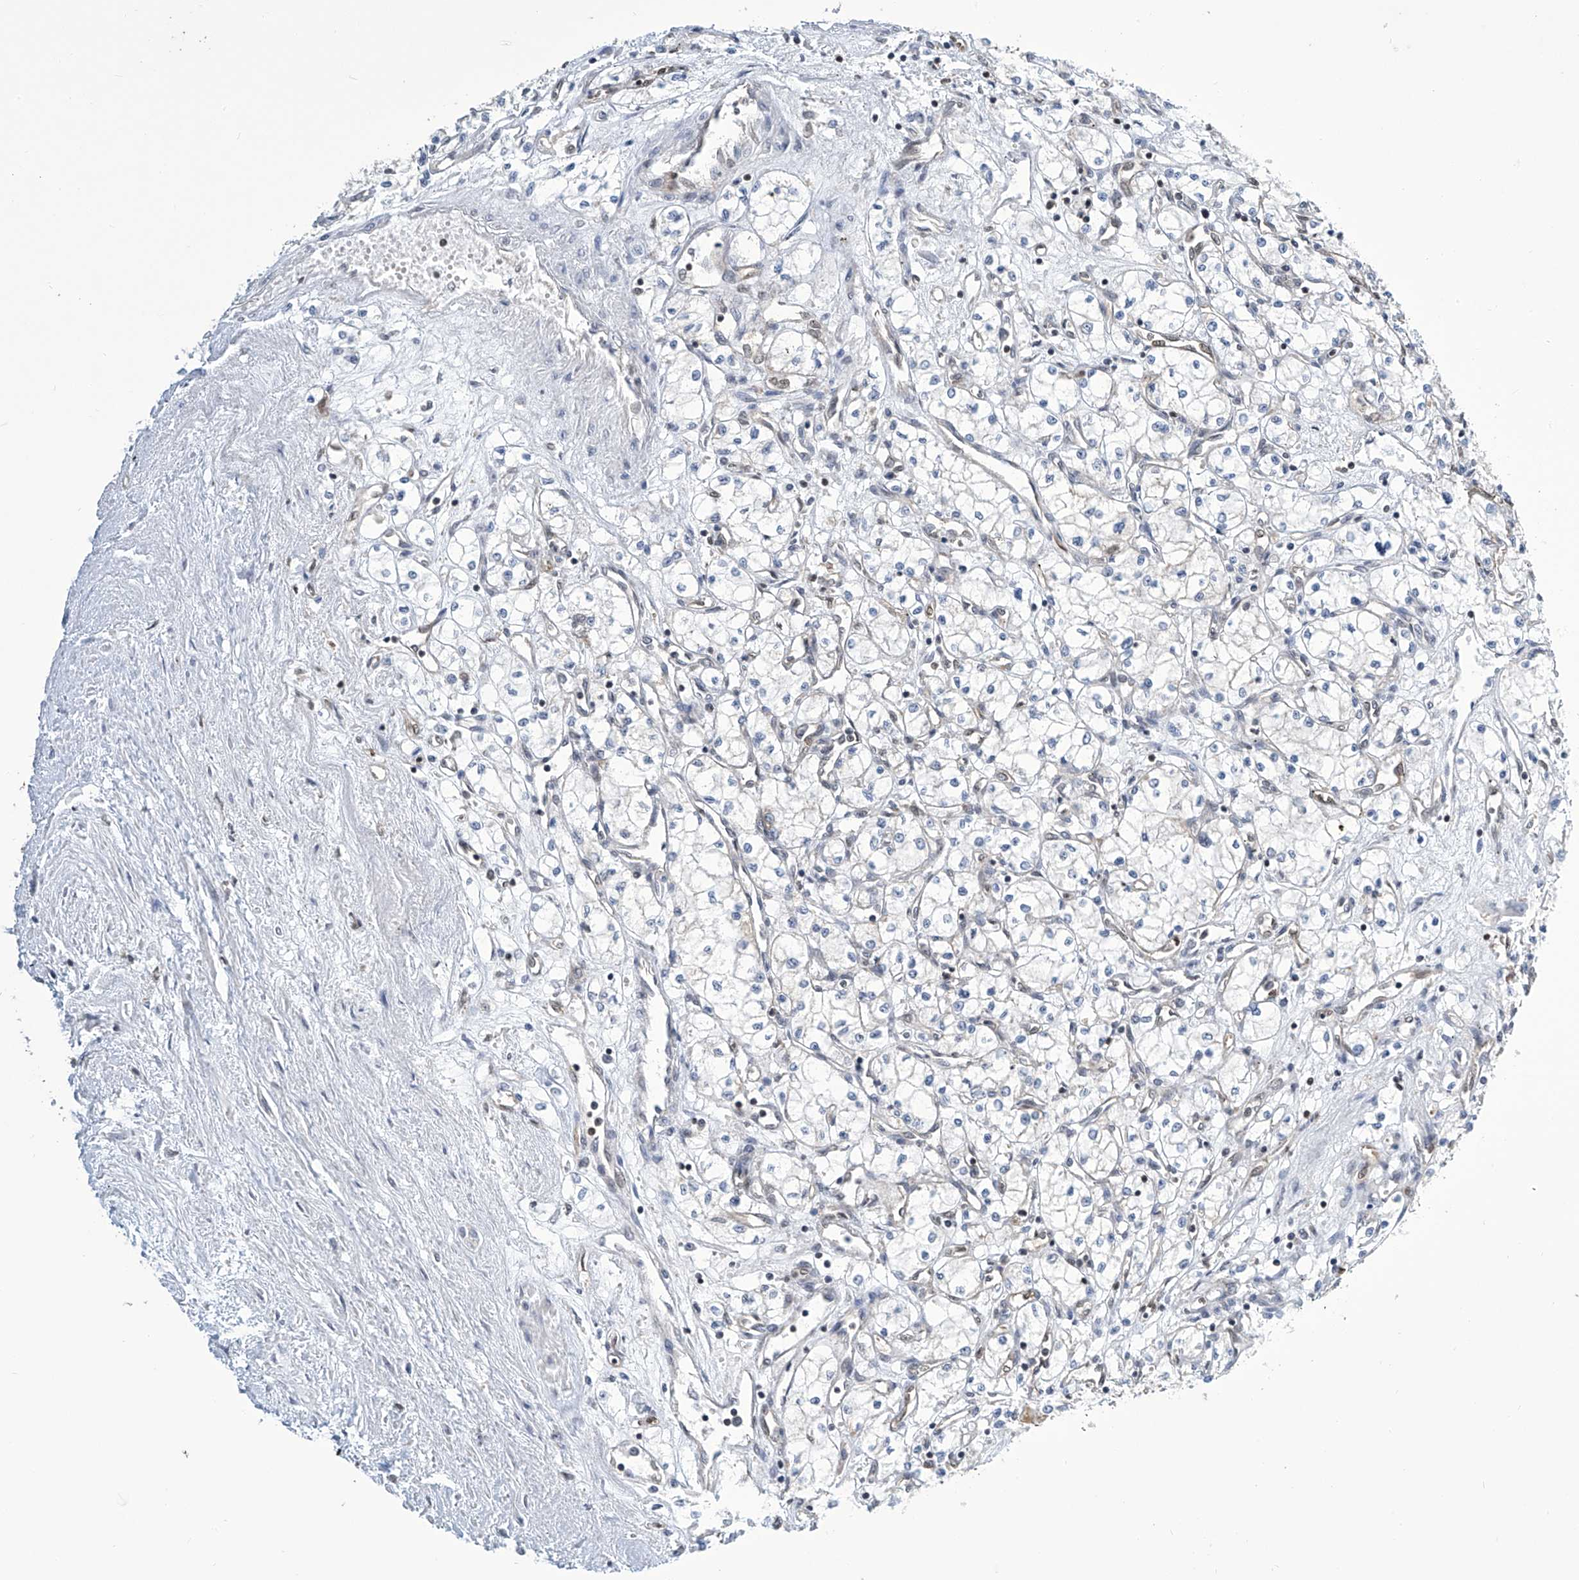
{"staining": {"intensity": "negative", "quantity": "none", "location": "none"}, "tissue": "renal cancer", "cell_type": "Tumor cells", "image_type": "cancer", "snomed": [{"axis": "morphology", "description": "Adenocarcinoma, NOS"}, {"axis": "topography", "description": "Kidney"}], "caption": "A photomicrograph of human renal cancer (adenocarcinoma) is negative for staining in tumor cells.", "gene": "SREBF2", "patient": {"sex": "male", "age": 59}}